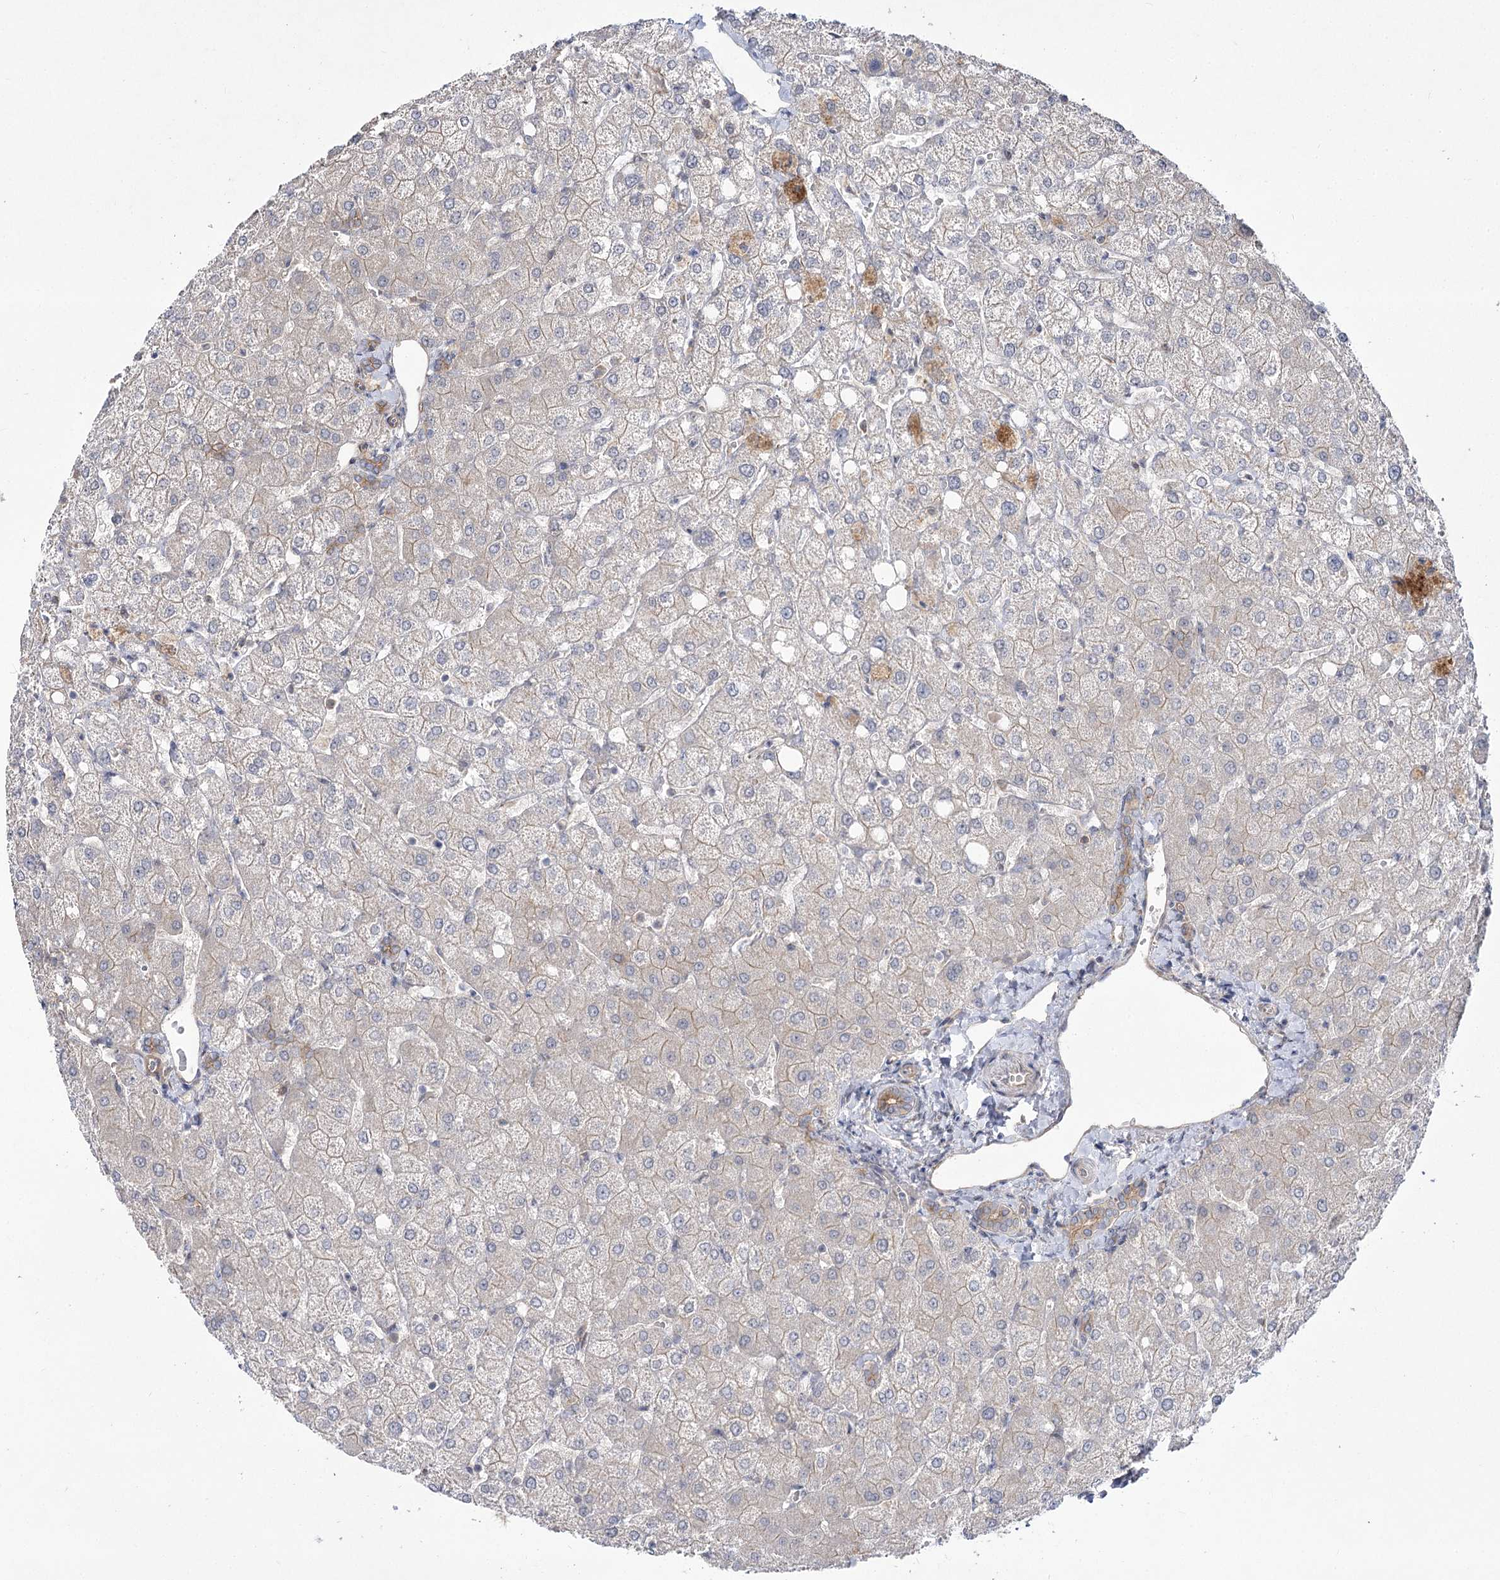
{"staining": {"intensity": "negative", "quantity": "none", "location": "none"}, "tissue": "liver", "cell_type": "Cholangiocytes", "image_type": "normal", "snomed": [{"axis": "morphology", "description": "Normal tissue, NOS"}, {"axis": "topography", "description": "Liver"}], "caption": "This is an IHC photomicrograph of normal liver. There is no staining in cholangiocytes.", "gene": "SH3BP5L", "patient": {"sex": "female", "age": 54}}